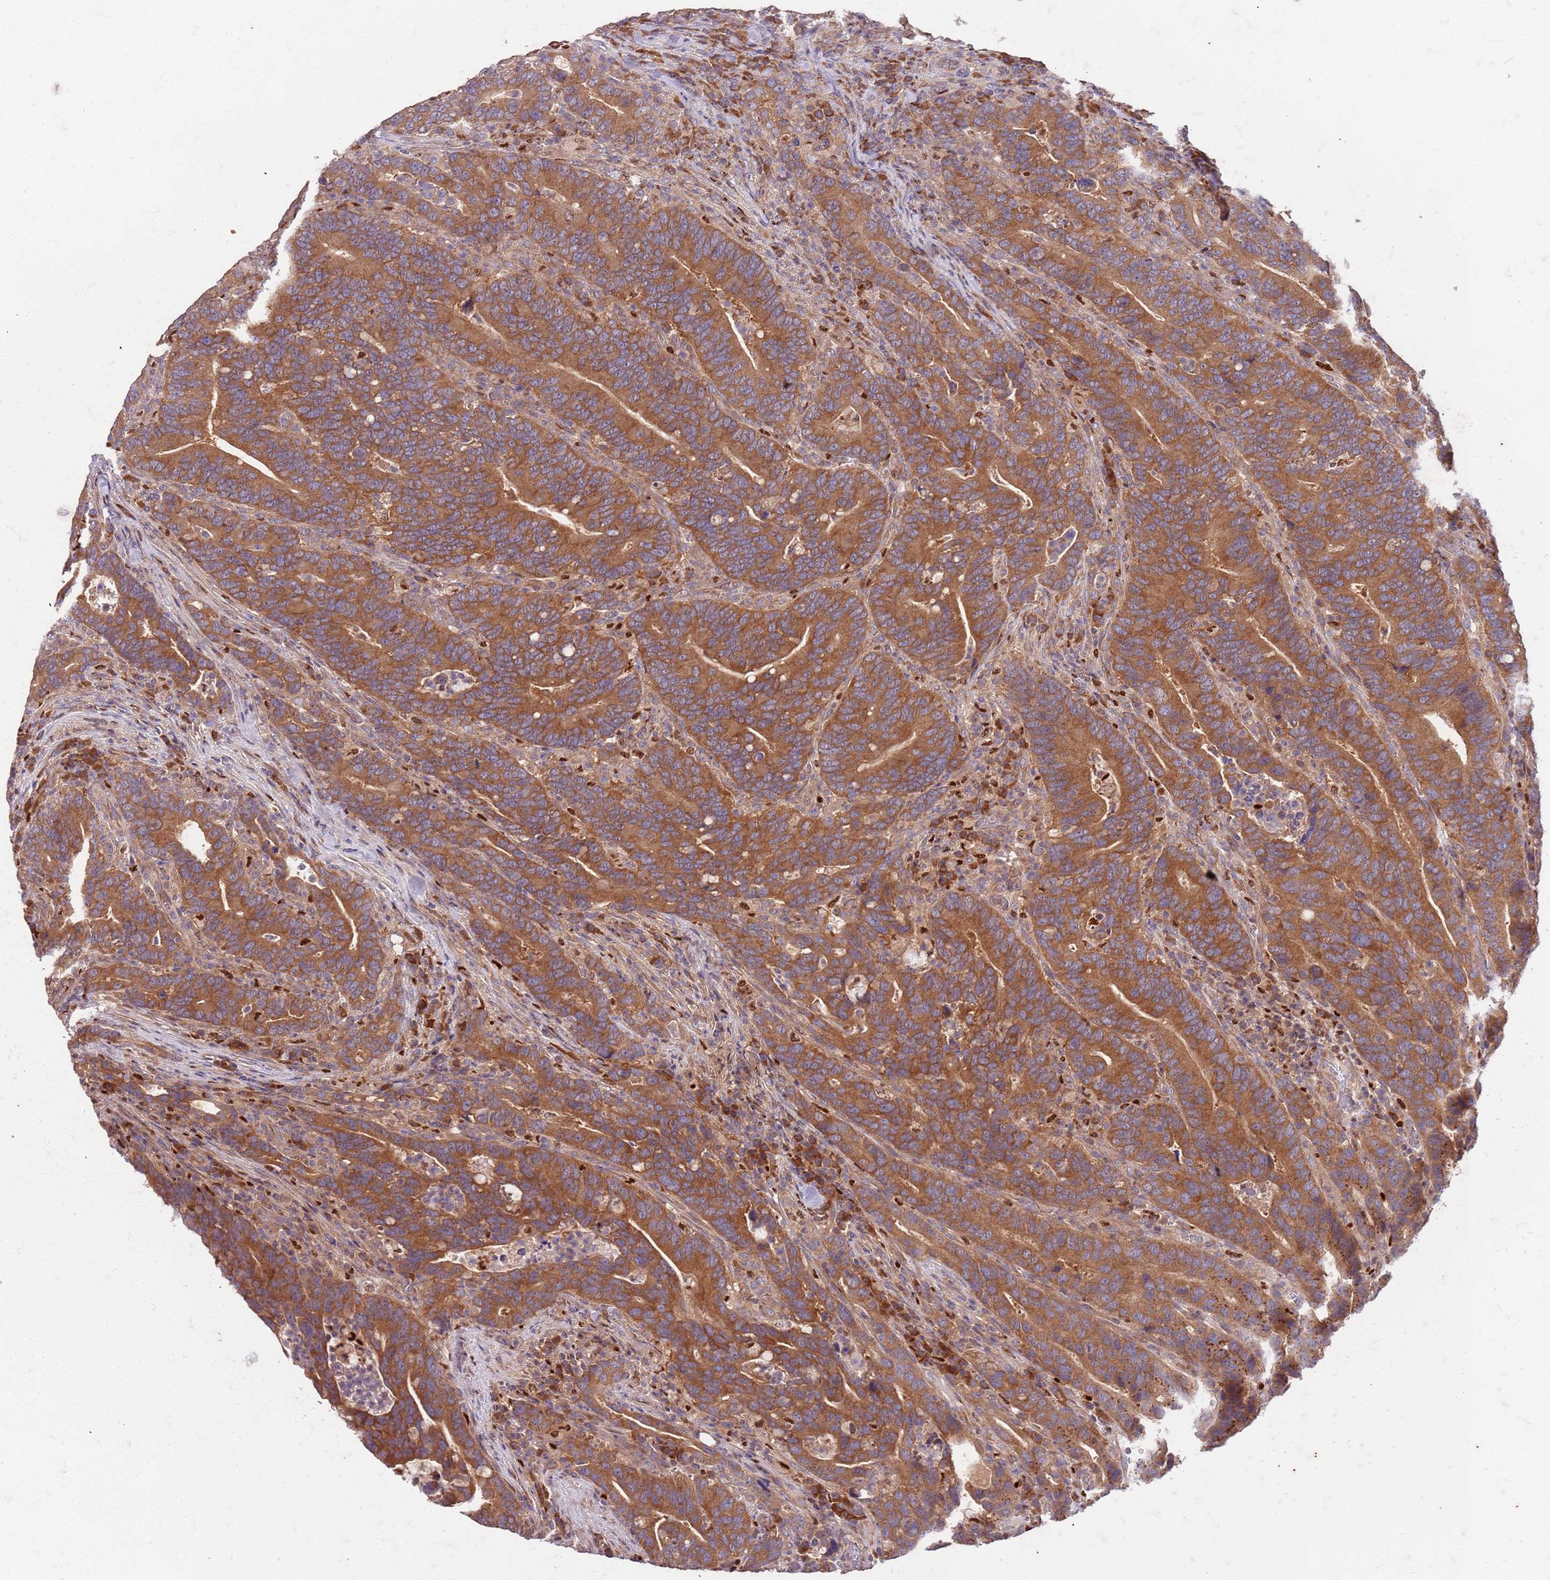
{"staining": {"intensity": "moderate", "quantity": ">75%", "location": "cytoplasmic/membranous"}, "tissue": "colorectal cancer", "cell_type": "Tumor cells", "image_type": "cancer", "snomed": [{"axis": "morphology", "description": "Adenocarcinoma, NOS"}, {"axis": "topography", "description": "Colon"}], "caption": "Human colorectal adenocarcinoma stained with a brown dye displays moderate cytoplasmic/membranous positive staining in approximately >75% of tumor cells.", "gene": "OSBP", "patient": {"sex": "female", "age": 66}}